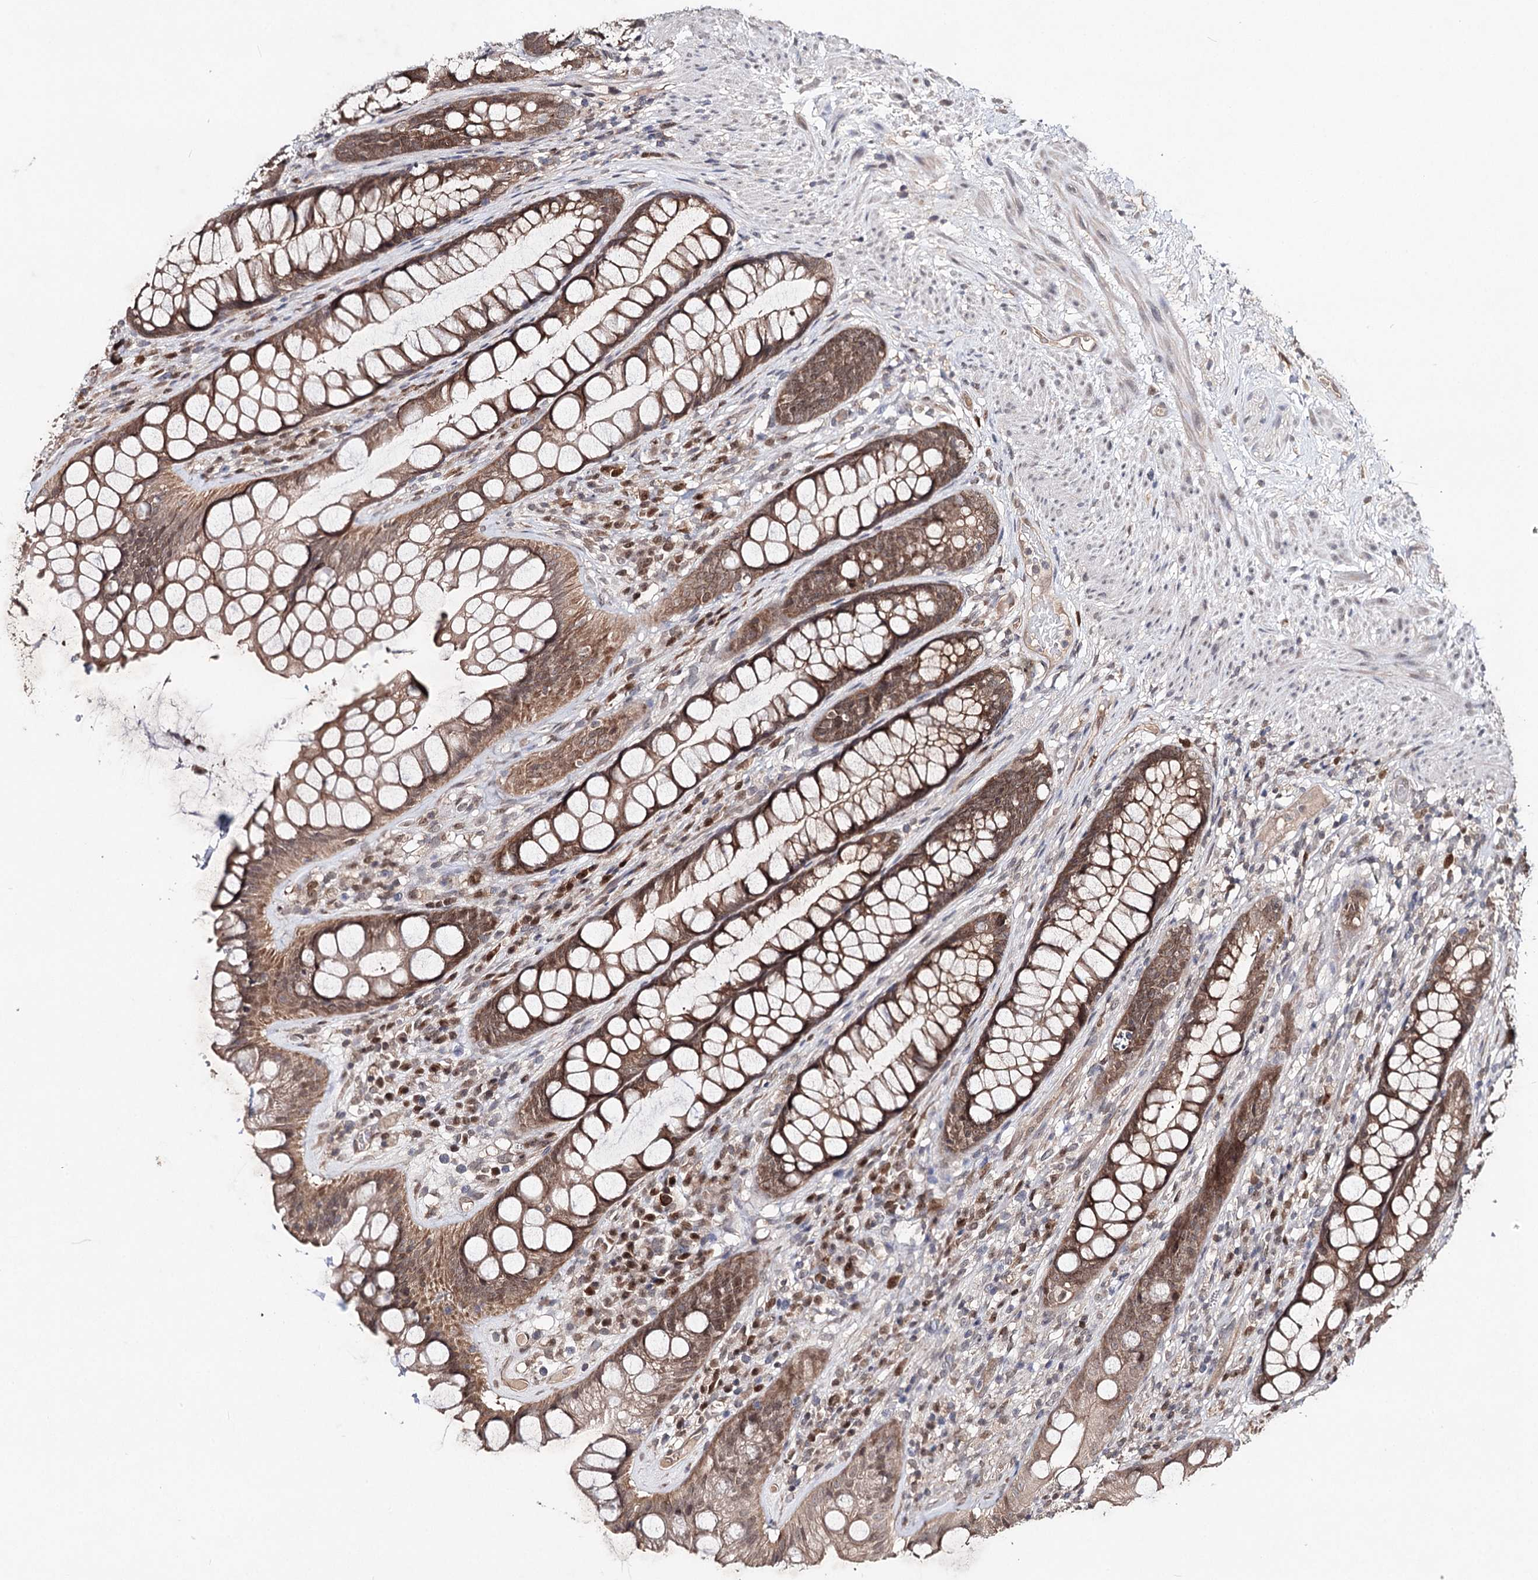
{"staining": {"intensity": "moderate", "quantity": ">75%", "location": "cytoplasmic/membranous"}, "tissue": "rectum", "cell_type": "Glandular cells", "image_type": "normal", "snomed": [{"axis": "morphology", "description": "Normal tissue, NOS"}, {"axis": "topography", "description": "Rectum"}], "caption": "Immunohistochemical staining of benign human rectum shows moderate cytoplasmic/membranous protein staining in approximately >75% of glandular cells. The protein is shown in brown color, while the nuclei are stained blue.", "gene": "NOPCHAP1", "patient": {"sex": "male", "age": 74}}